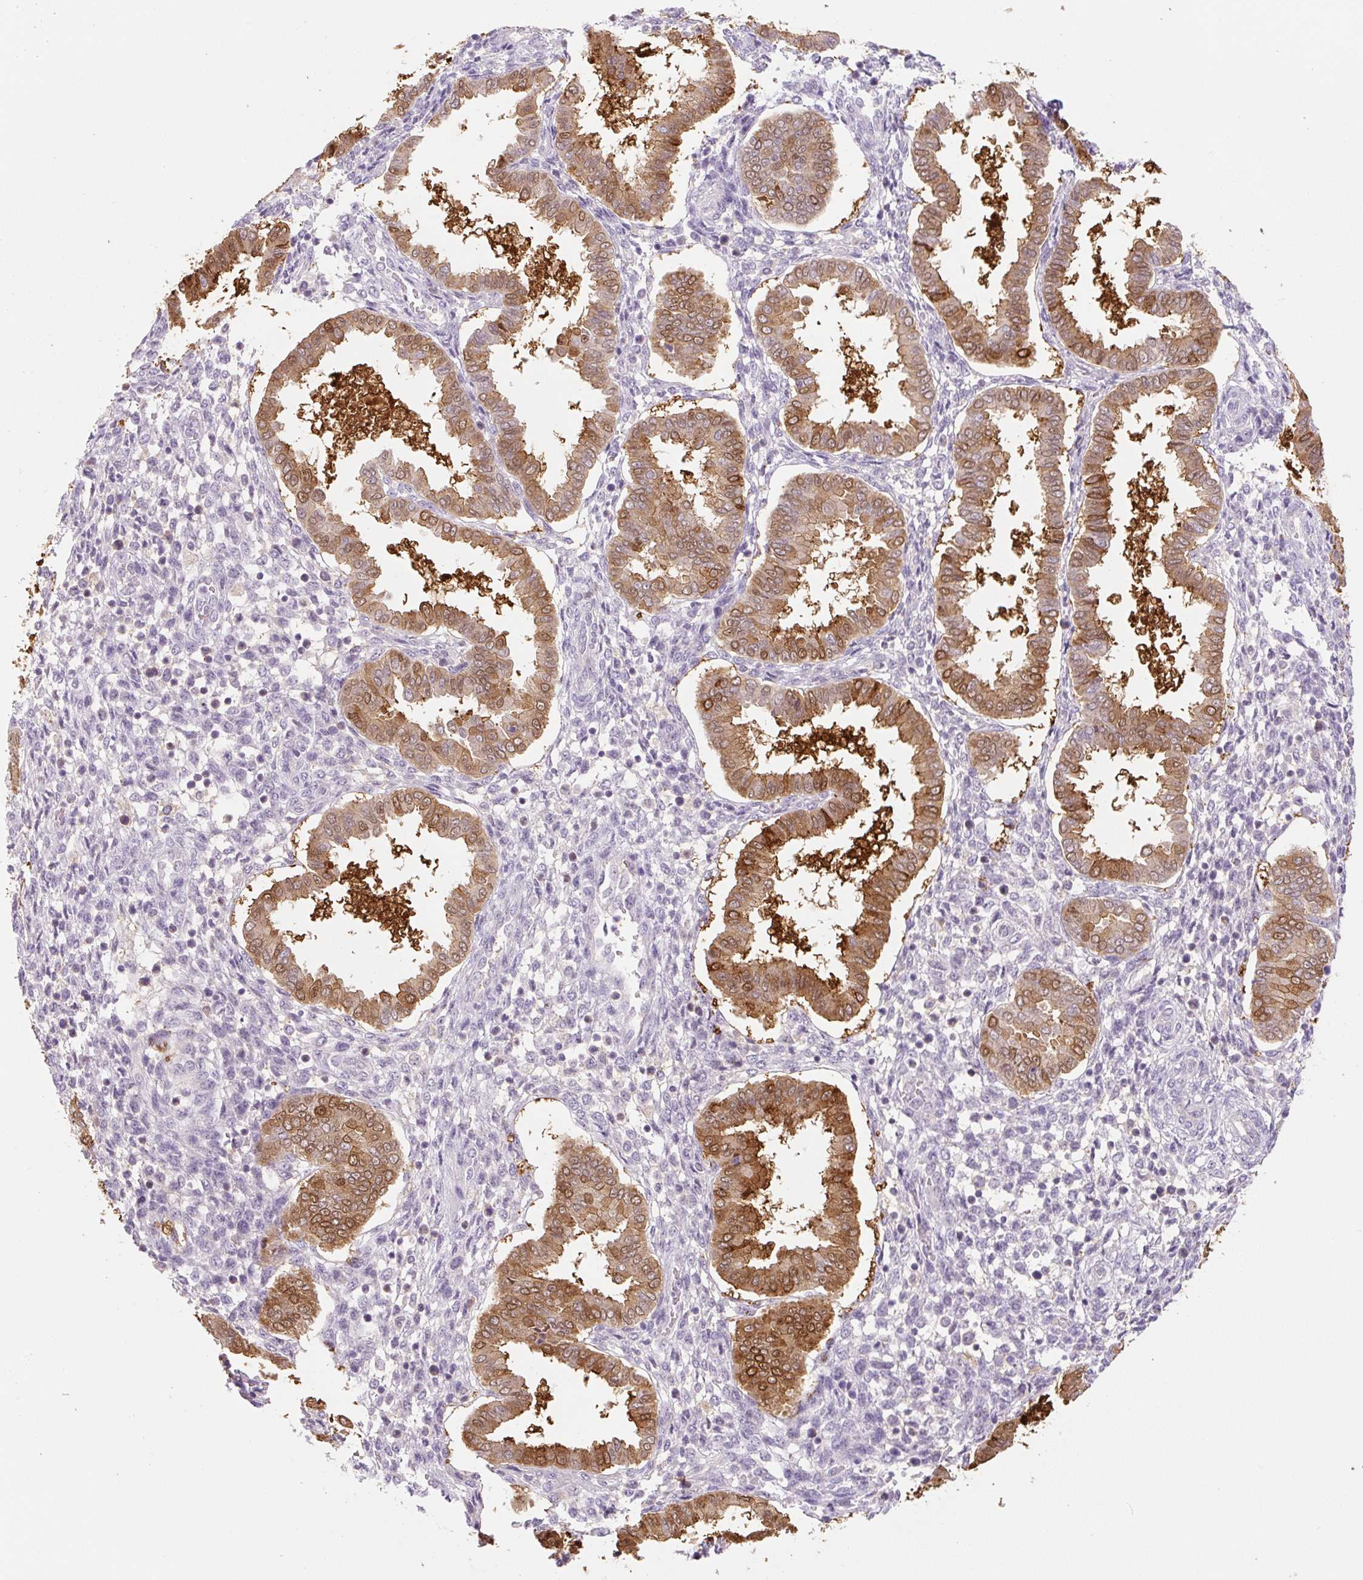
{"staining": {"intensity": "negative", "quantity": "none", "location": "none"}, "tissue": "endometrium", "cell_type": "Cells in endometrial stroma", "image_type": "normal", "snomed": [{"axis": "morphology", "description": "Normal tissue, NOS"}, {"axis": "topography", "description": "Endometrium"}], "caption": "DAB immunohistochemical staining of unremarkable human endometrium reveals no significant positivity in cells in endometrial stroma. The staining is performed using DAB brown chromogen with nuclei counter-stained in using hematoxylin.", "gene": "SPSB2", "patient": {"sex": "female", "age": 24}}